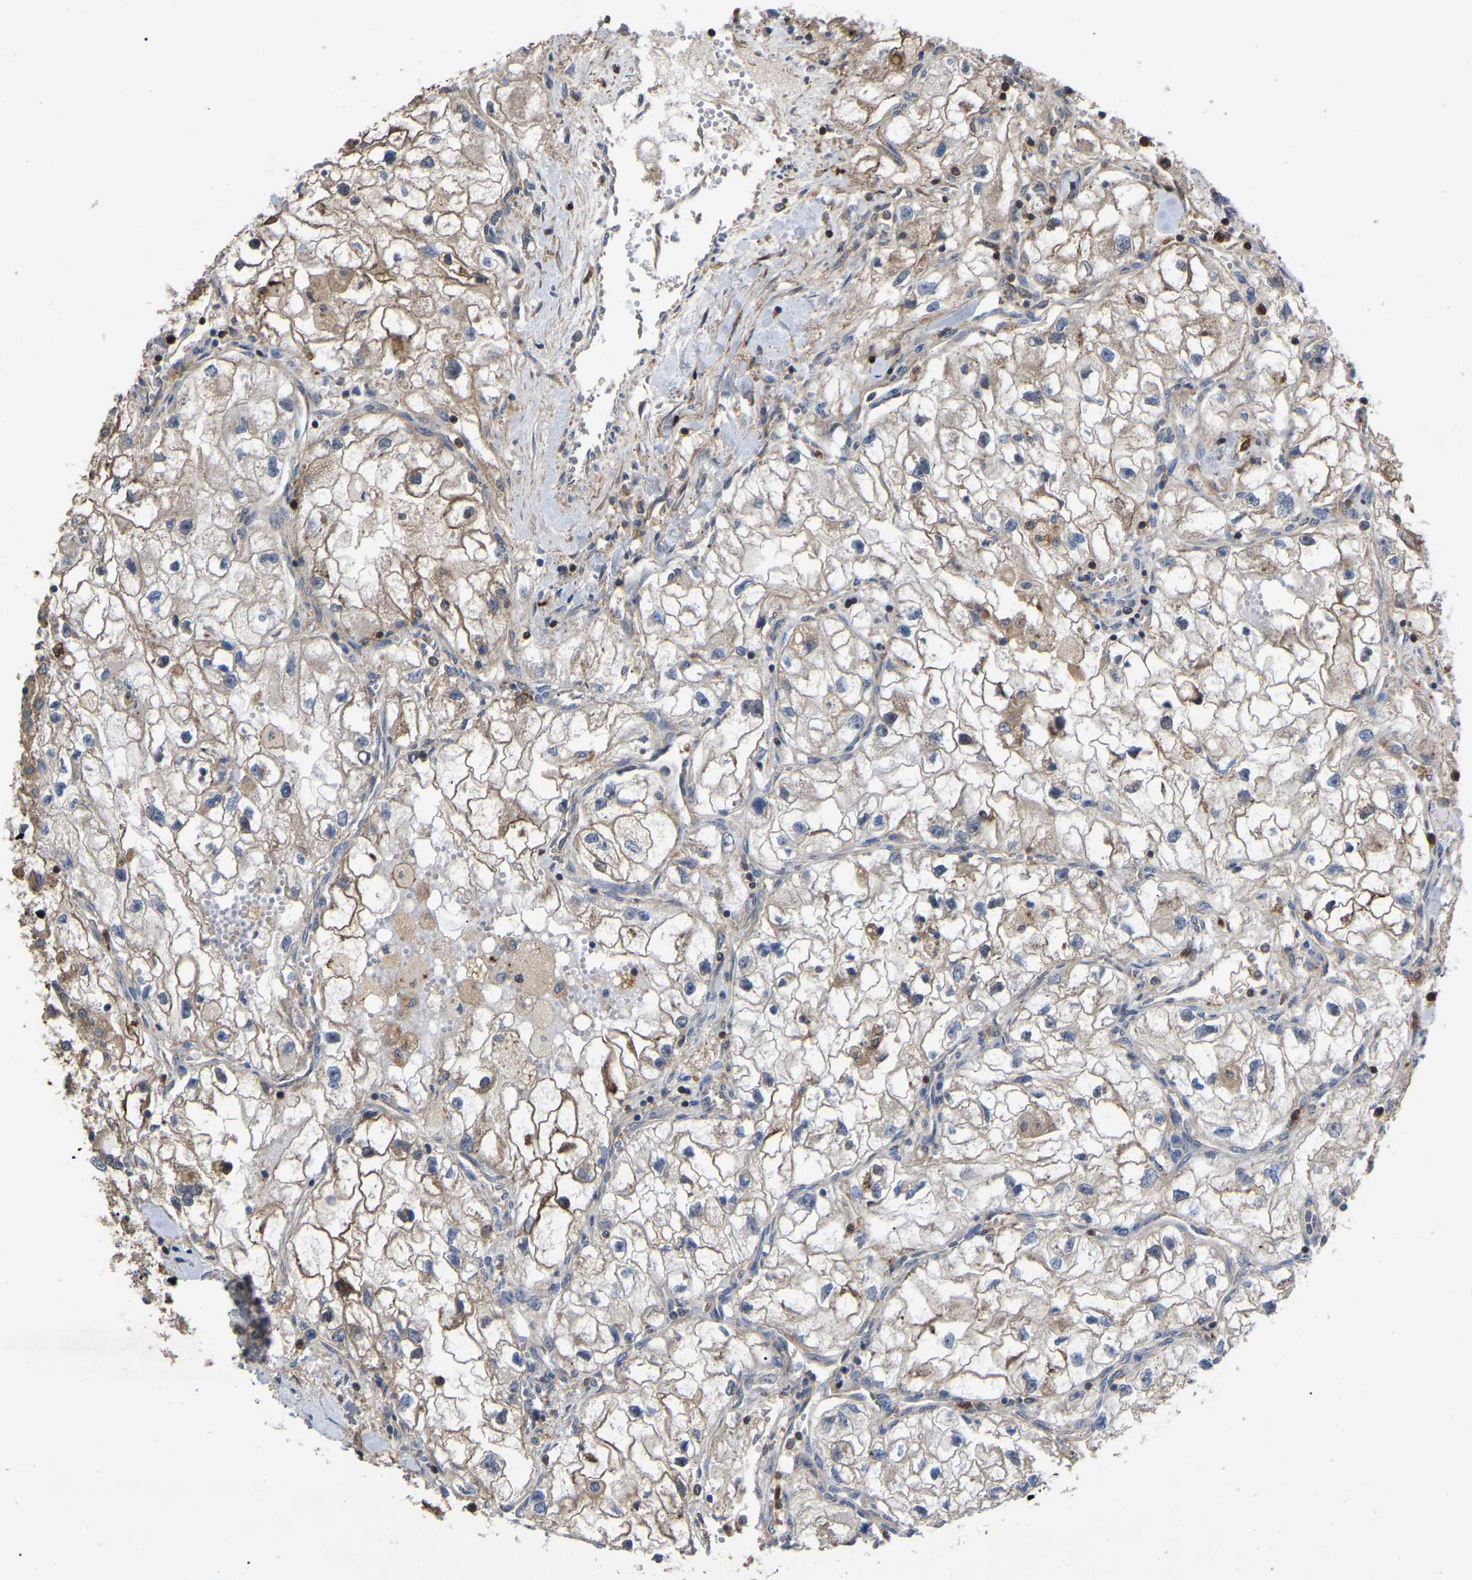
{"staining": {"intensity": "moderate", "quantity": "25%-75%", "location": "cytoplasmic/membranous"}, "tissue": "renal cancer", "cell_type": "Tumor cells", "image_type": "cancer", "snomed": [{"axis": "morphology", "description": "Adenocarcinoma, NOS"}, {"axis": "topography", "description": "Kidney"}], "caption": "The photomicrograph reveals a brown stain indicating the presence of a protein in the cytoplasmic/membranous of tumor cells in adenocarcinoma (renal). (IHC, brightfield microscopy, high magnification).", "gene": "CIT", "patient": {"sex": "female", "age": 70}}